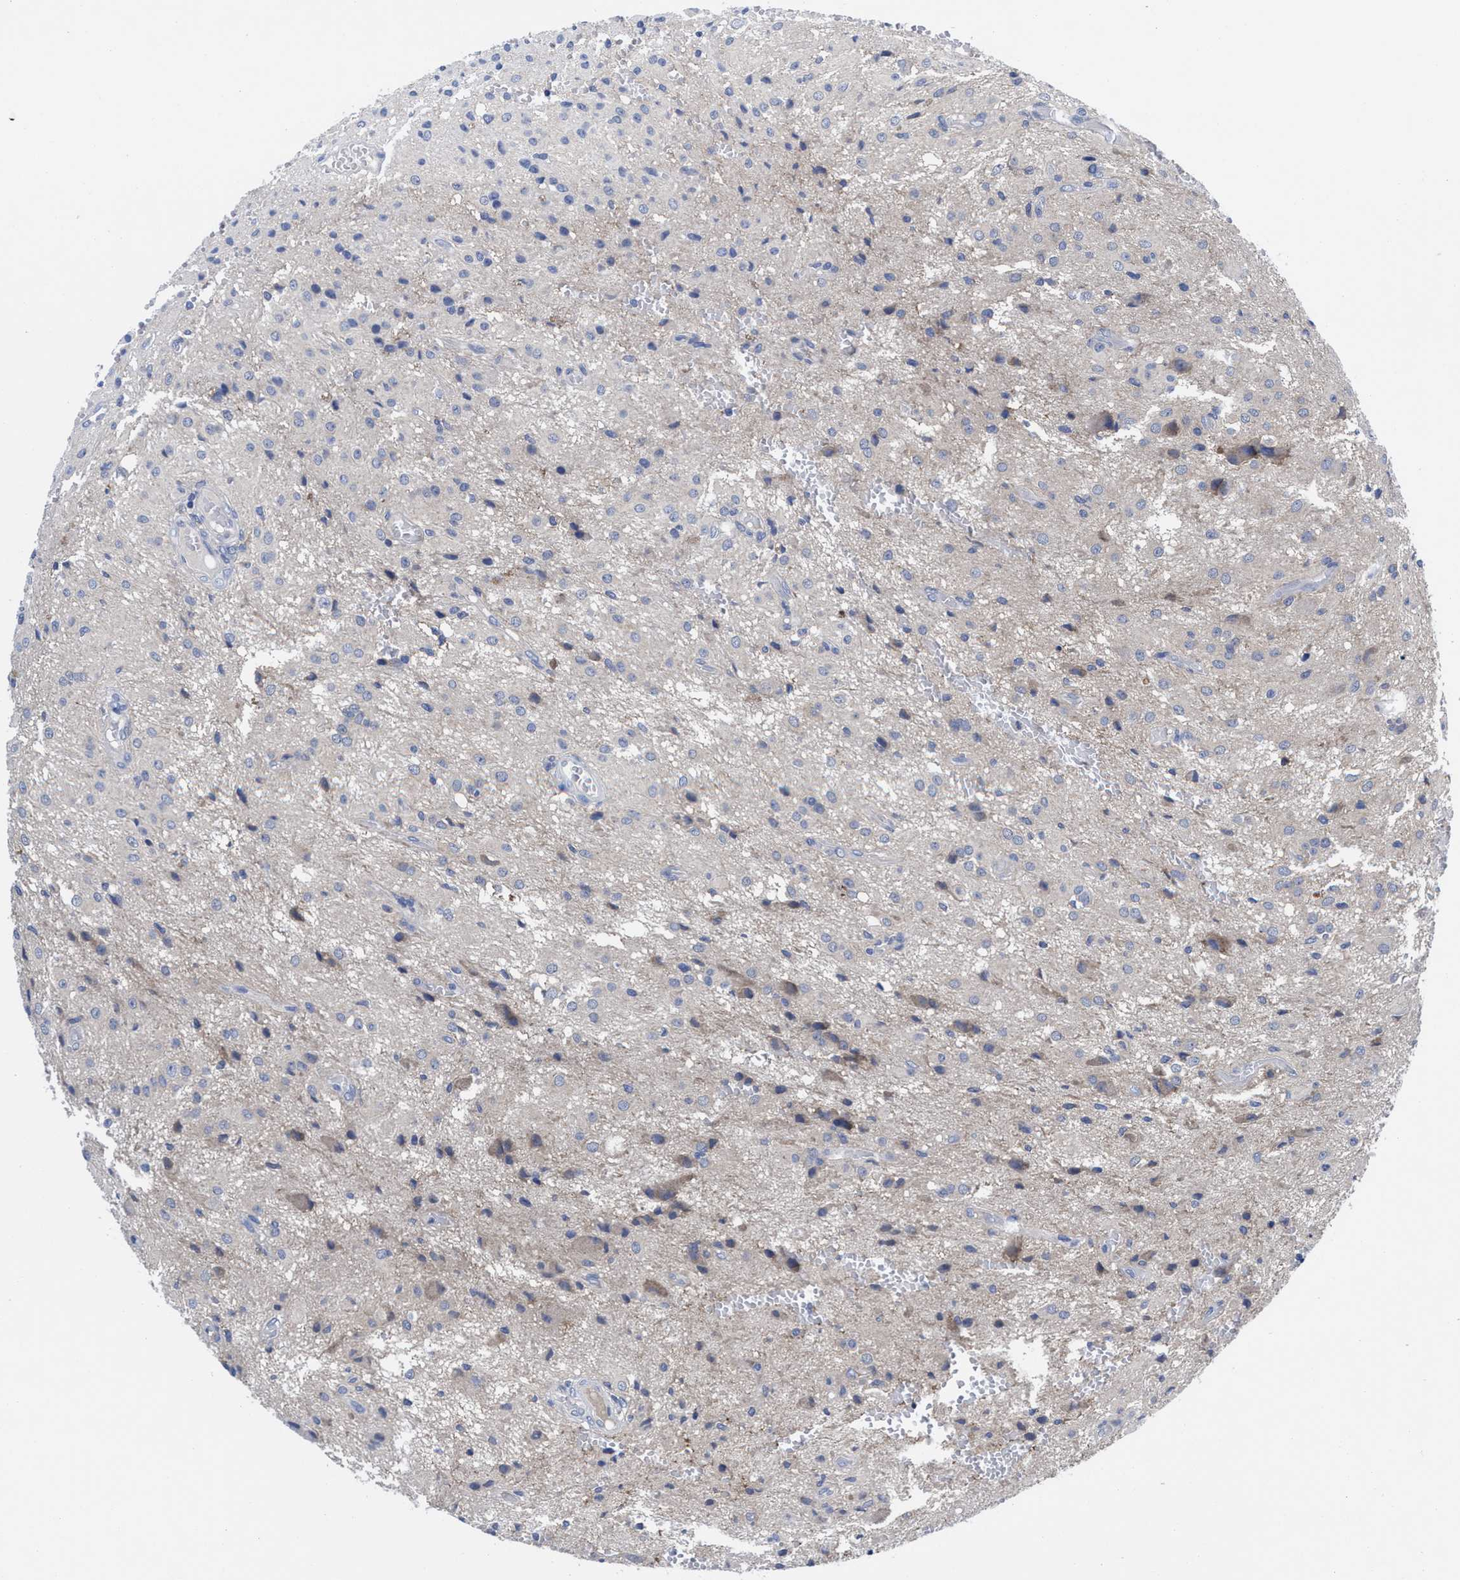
{"staining": {"intensity": "weak", "quantity": "<25%", "location": "cytoplasmic/membranous"}, "tissue": "glioma", "cell_type": "Tumor cells", "image_type": "cancer", "snomed": [{"axis": "morphology", "description": "Glioma, malignant, High grade"}, {"axis": "topography", "description": "Brain"}], "caption": "Immunohistochemical staining of malignant high-grade glioma displays no significant expression in tumor cells.", "gene": "TXNDC17", "patient": {"sex": "female", "age": 59}}